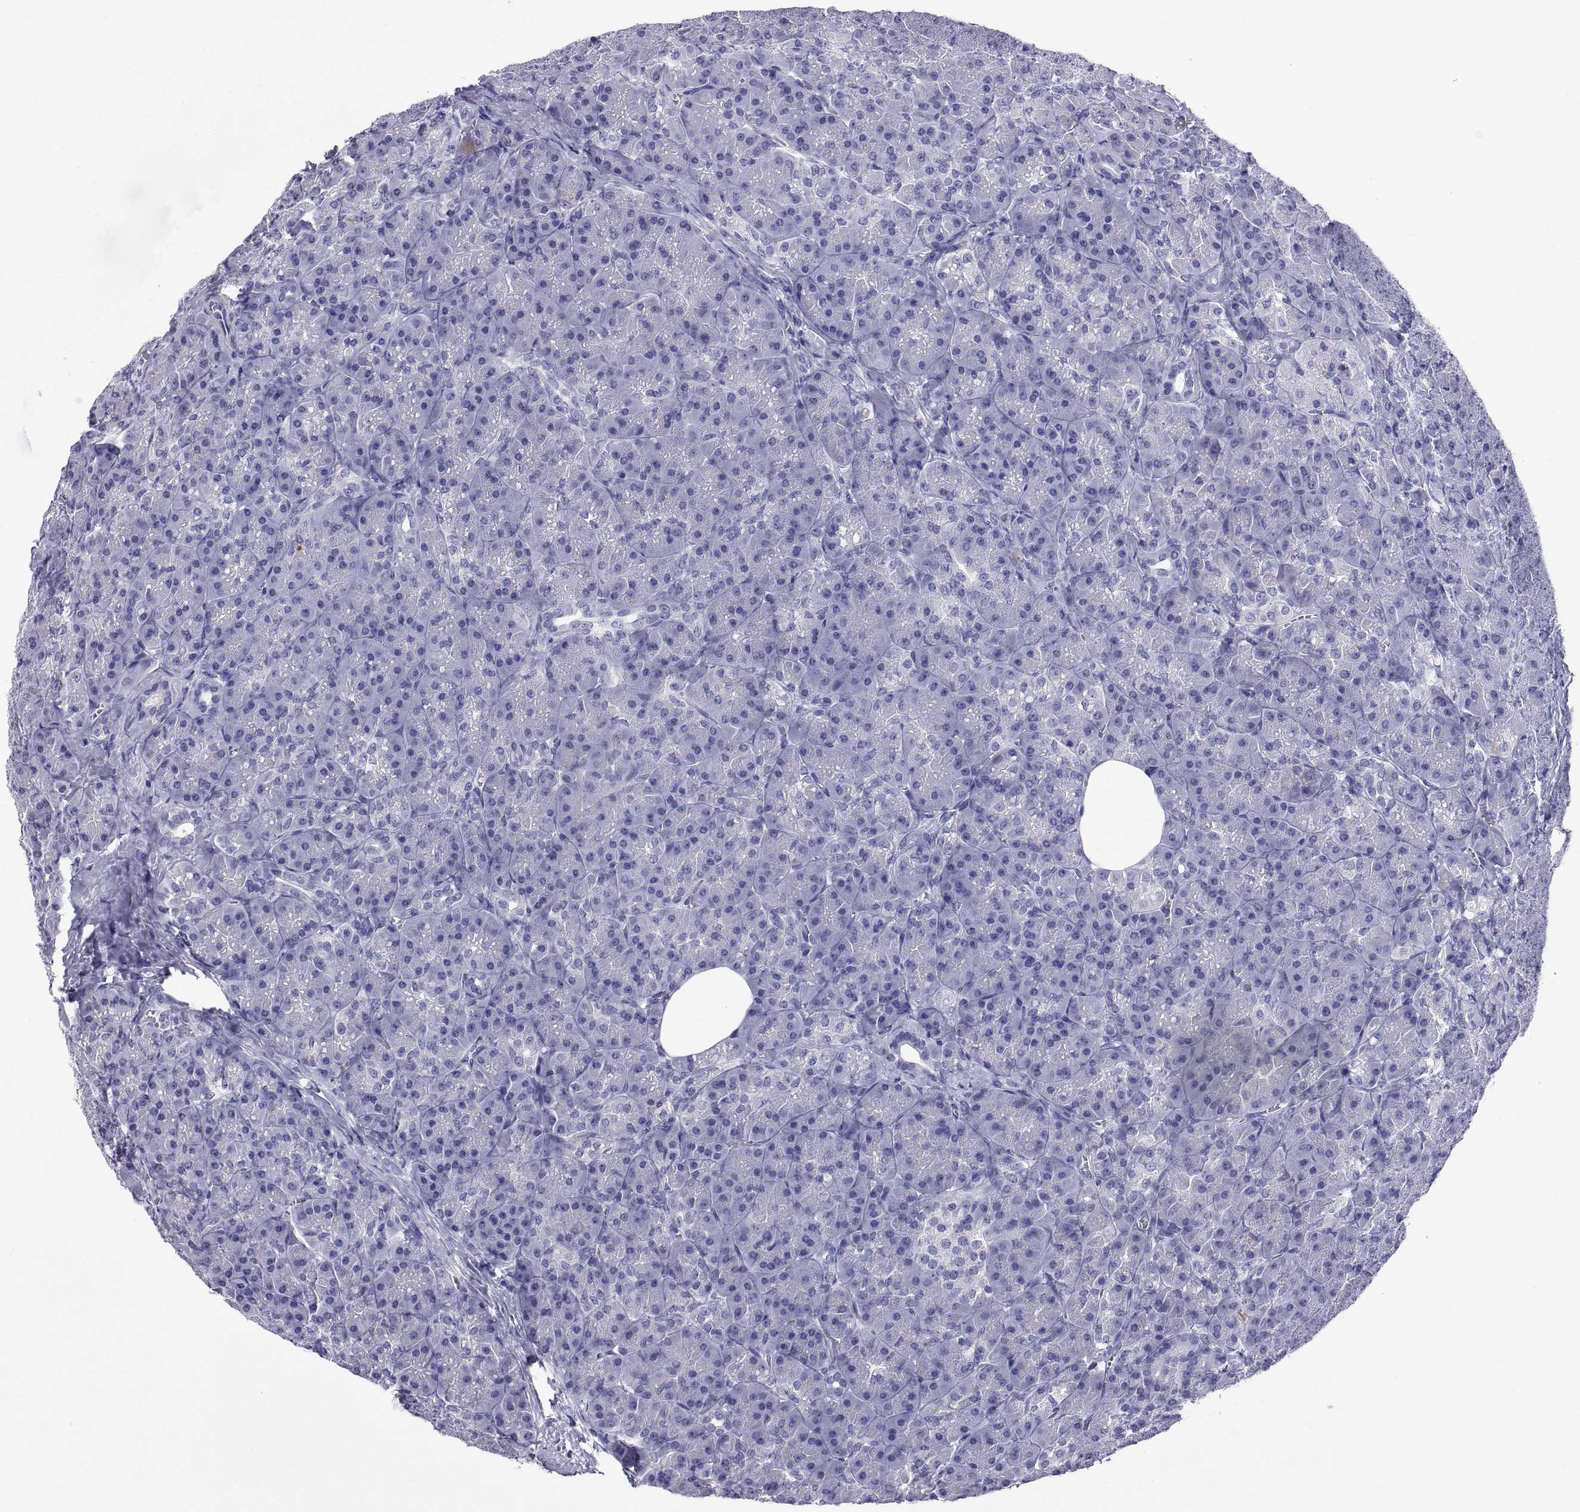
{"staining": {"intensity": "negative", "quantity": "none", "location": "none"}, "tissue": "pancreas", "cell_type": "Exocrine glandular cells", "image_type": "normal", "snomed": [{"axis": "morphology", "description": "Normal tissue, NOS"}, {"axis": "topography", "description": "Pancreas"}], "caption": "Immunohistochemistry (IHC) of benign pancreas shows no staining in exocrine glandular cells.", "gene": "BSPH1", "patient": {"sex": "male", "age": 57}}